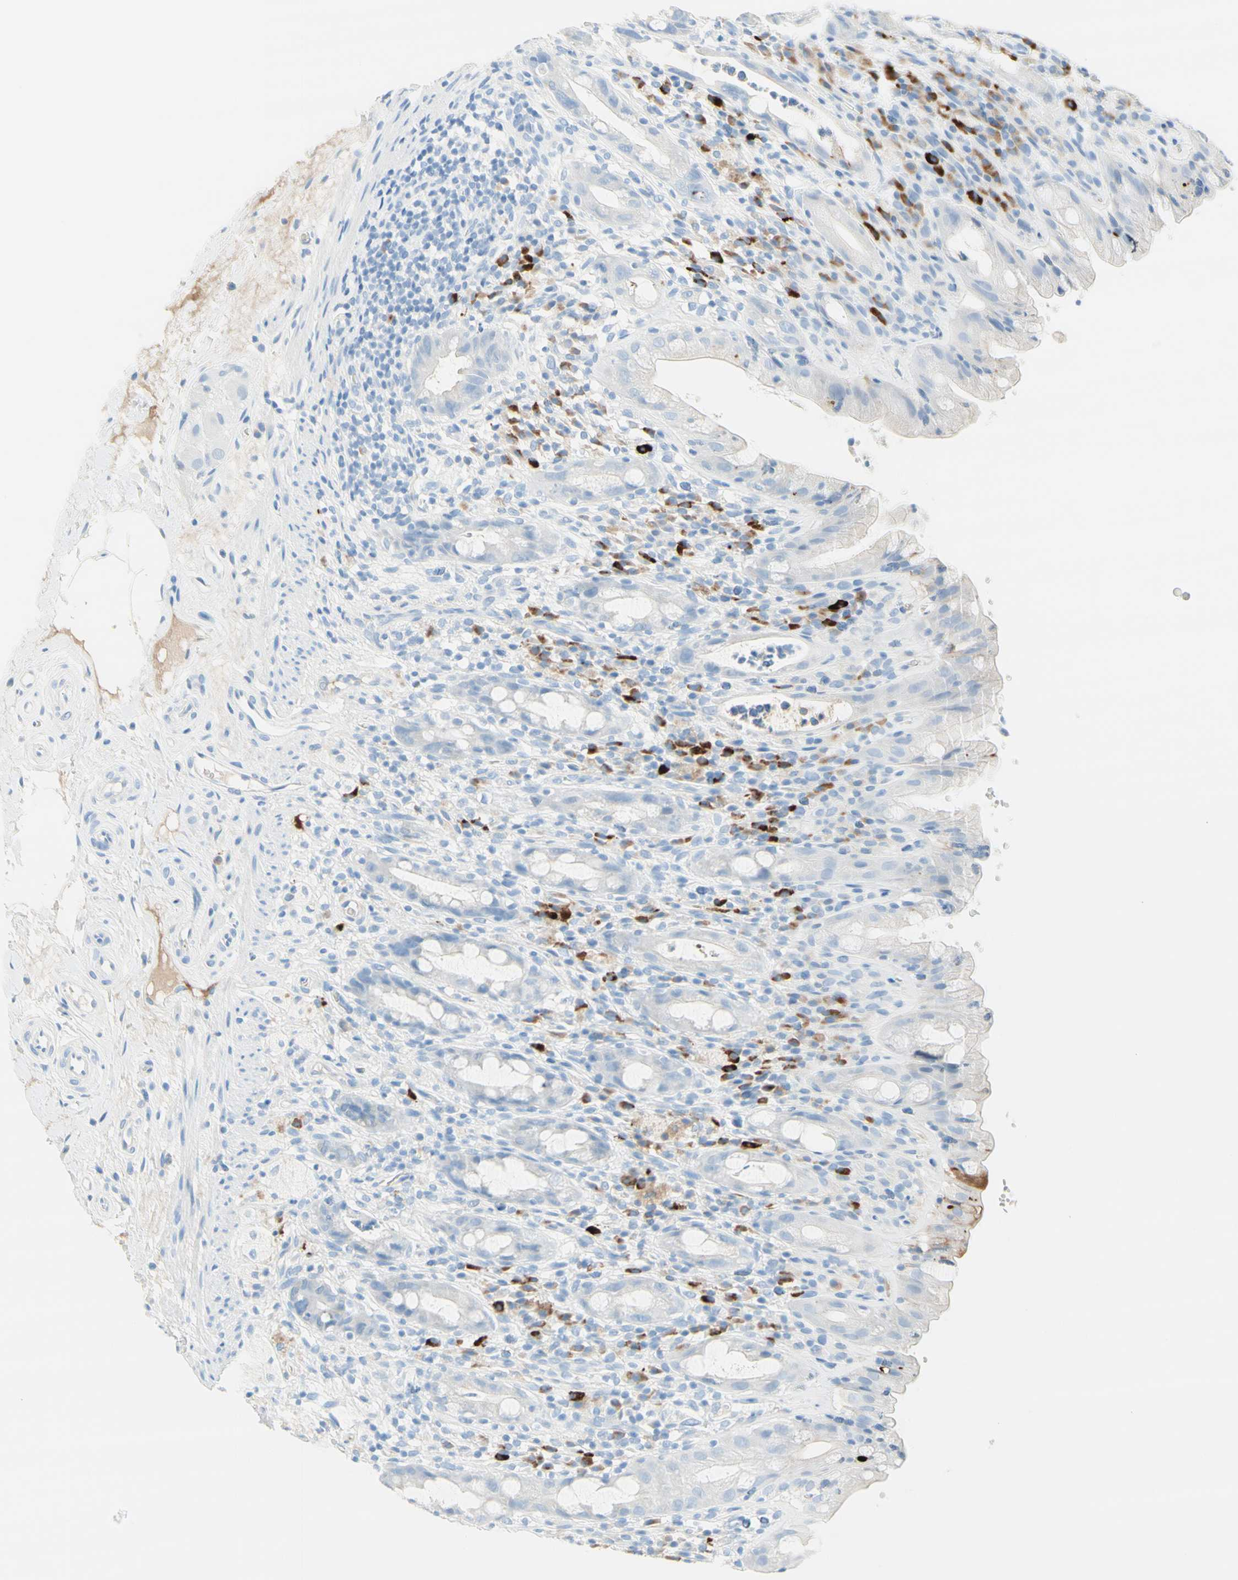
{"staining": {"intensity": "weak", "quantity": "<25%", "location": "cytoplasmic/membranous"}, "tissue": "rectum", "cell_type": "Glandular cells", "image_type": "normal", "snomed": [{"axis": "morphology", "description": "Normal tissue, NOS"}, {"axis": "topography", "description": "Rectum"}], "caption": "A high-resolution micrograph shows IHC staining of unremarkable rectum, which displays no significant expression in glandular cells.", "gene": "IL6ST", "patient": {"sex": "male", "age": 44}}